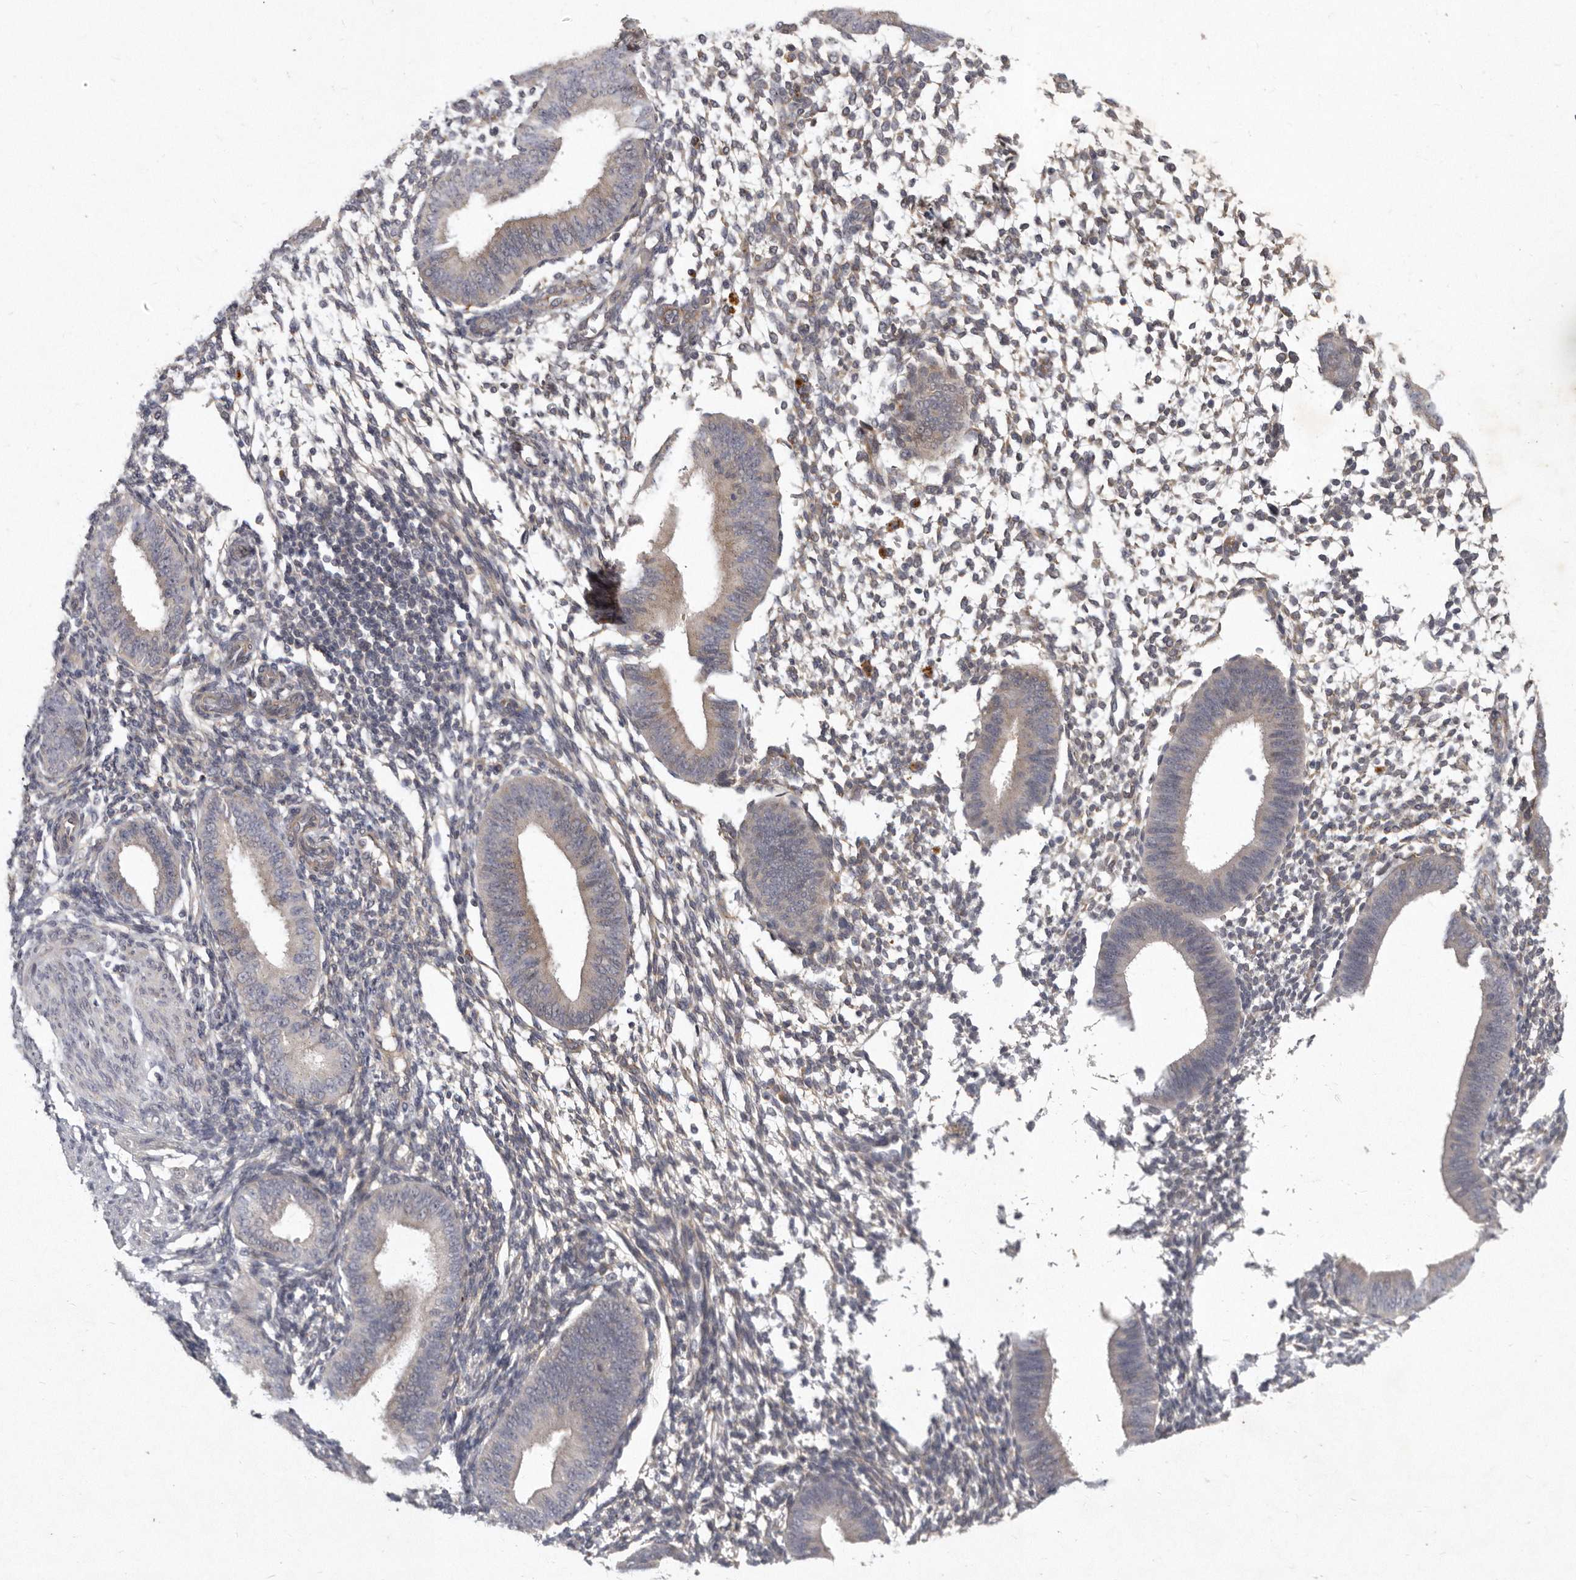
{"staining": {"intensity": "negative", "quantity": "none", "location": "none"}, "tissue": "endometrium", "cell_type": "Cells in endometrial stroma", "image_type": "normal", "snomed": [{"axis": "morphology", "description": "Normal tissue, NOS"}, {"axis": "topography", "description": "Uterus"}, {"axis": "topography", "description": "Endometrium"}], "caption": "The histopathology image demonstrates no staining of cells in endometrial stroma in normal endometrium.", "gene": "SLC22A1", "patient": {"sex": "female", "age": 48}}